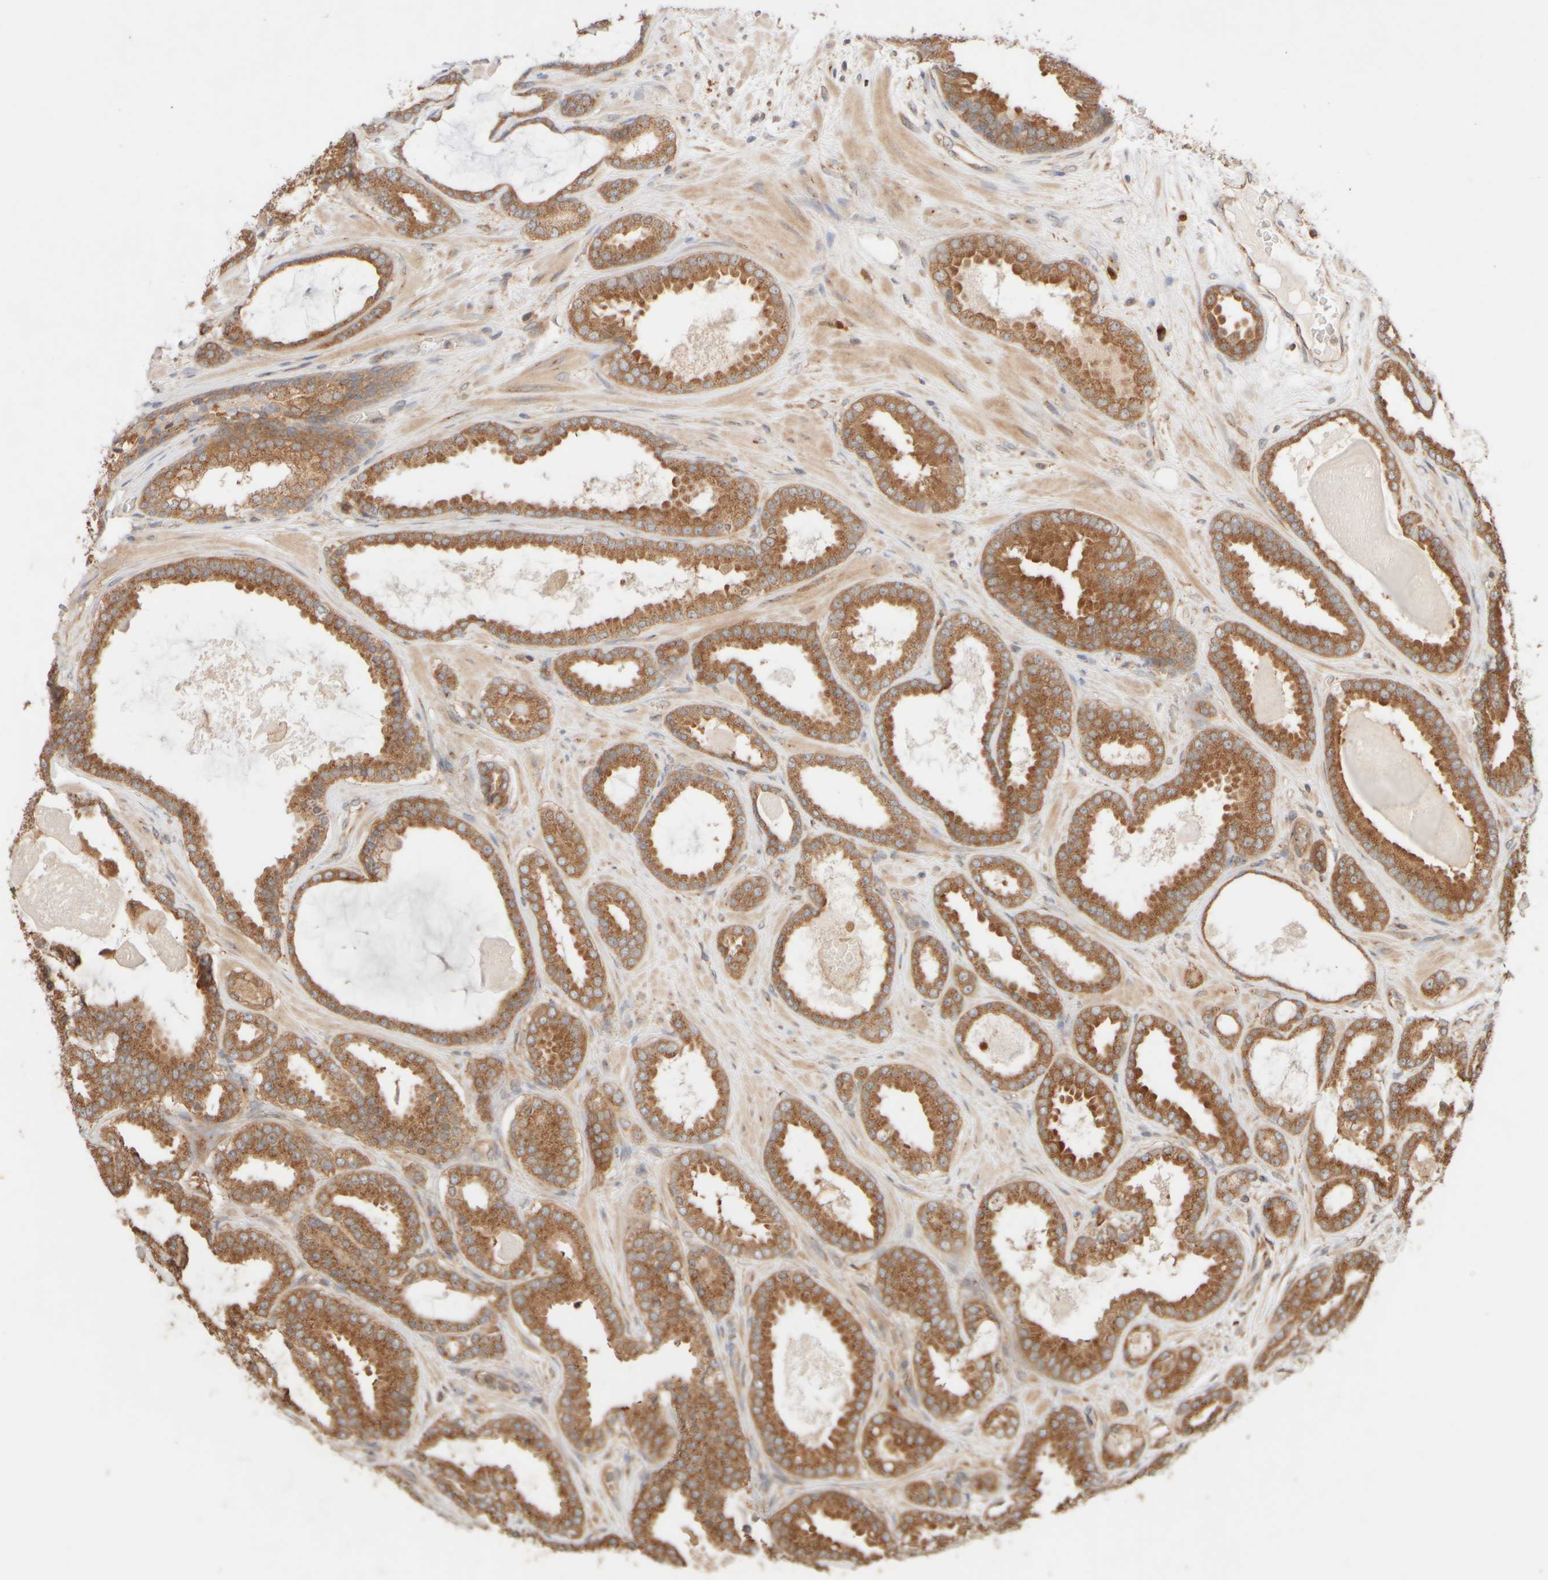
{"staining": {"intensity": "moderate", "quantity": ">75%", "location": "cytoplasmic/membranous"}, "tissue": "prostate cancer", "cell_type": "Tumor cells", "image_type": "cancer", "snomed": [{"axis": "morphology", "description": "Adenocarcinoma, High grade"}, {"axis": "topography", "description": "Prostate"}], "caption": "Immunohistochemistry (IHC) of human prostate cancer exhibits medium levels of moderate cytoplasmic/membranous expression in about >75% of tumor cells.", "gene": "RABEP1", "patient": {"sex": "male", "age": 60}}